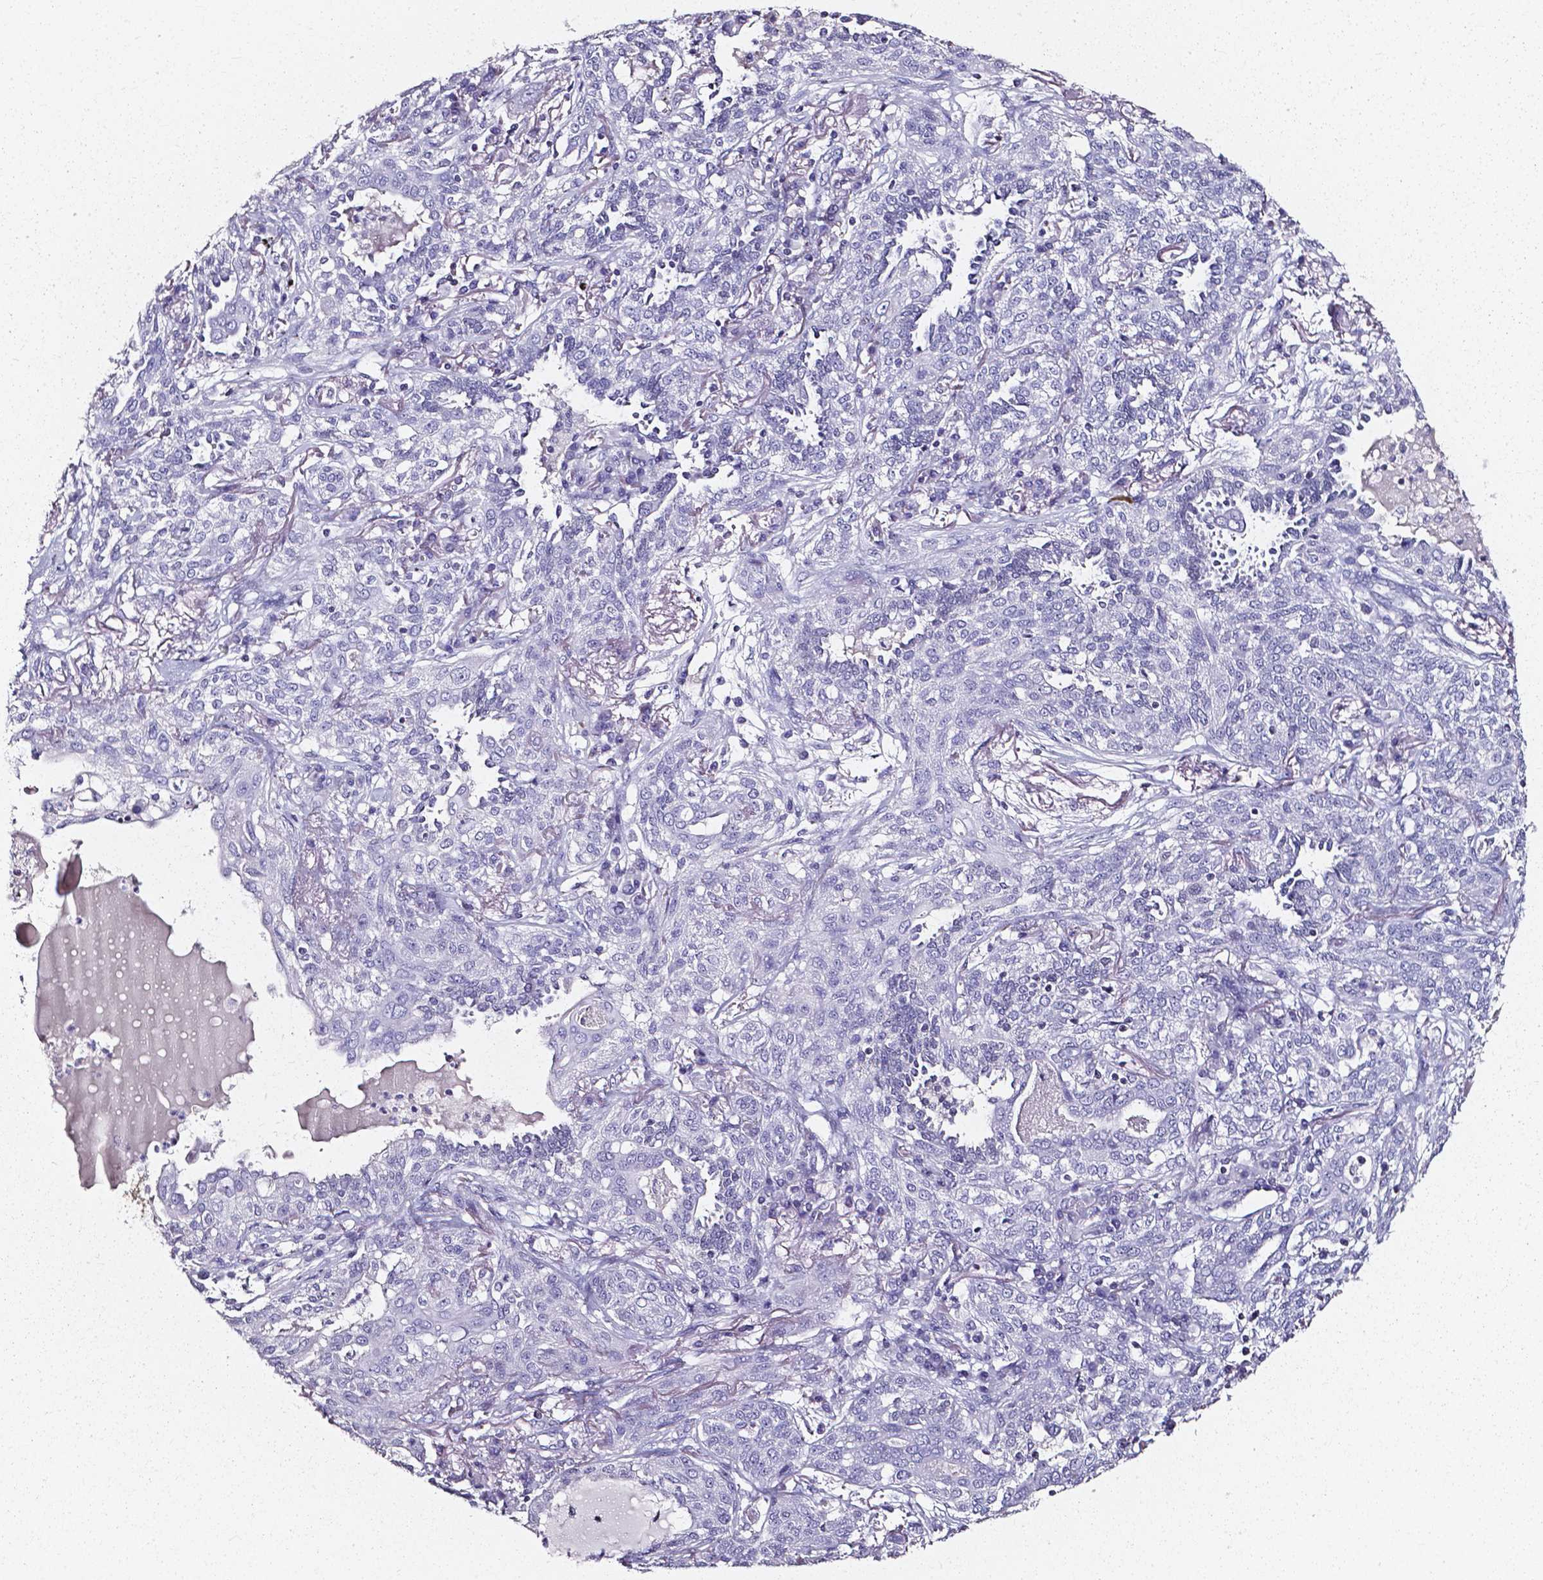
{"staining": {"intensity": "negative", "quantity": "none", "location": "none"}, "tissue": "lung cancer", "cell_type": "Tumor cells", "image_type": "cancer", "snomed": [{"axis": "morphology", "description": "Squamous cell carcinoma, NOS"}, {"axis": "topography", "description": "Lung"}], "caption": "The immunohistochemistry photomicrograph has no significant expression in tumor cells of lung squamous cell carcinoma tissue. Nuclei are stained in blue.", "gene": "AKR1B10", "patient": {"sex": "female", "age": 70}}